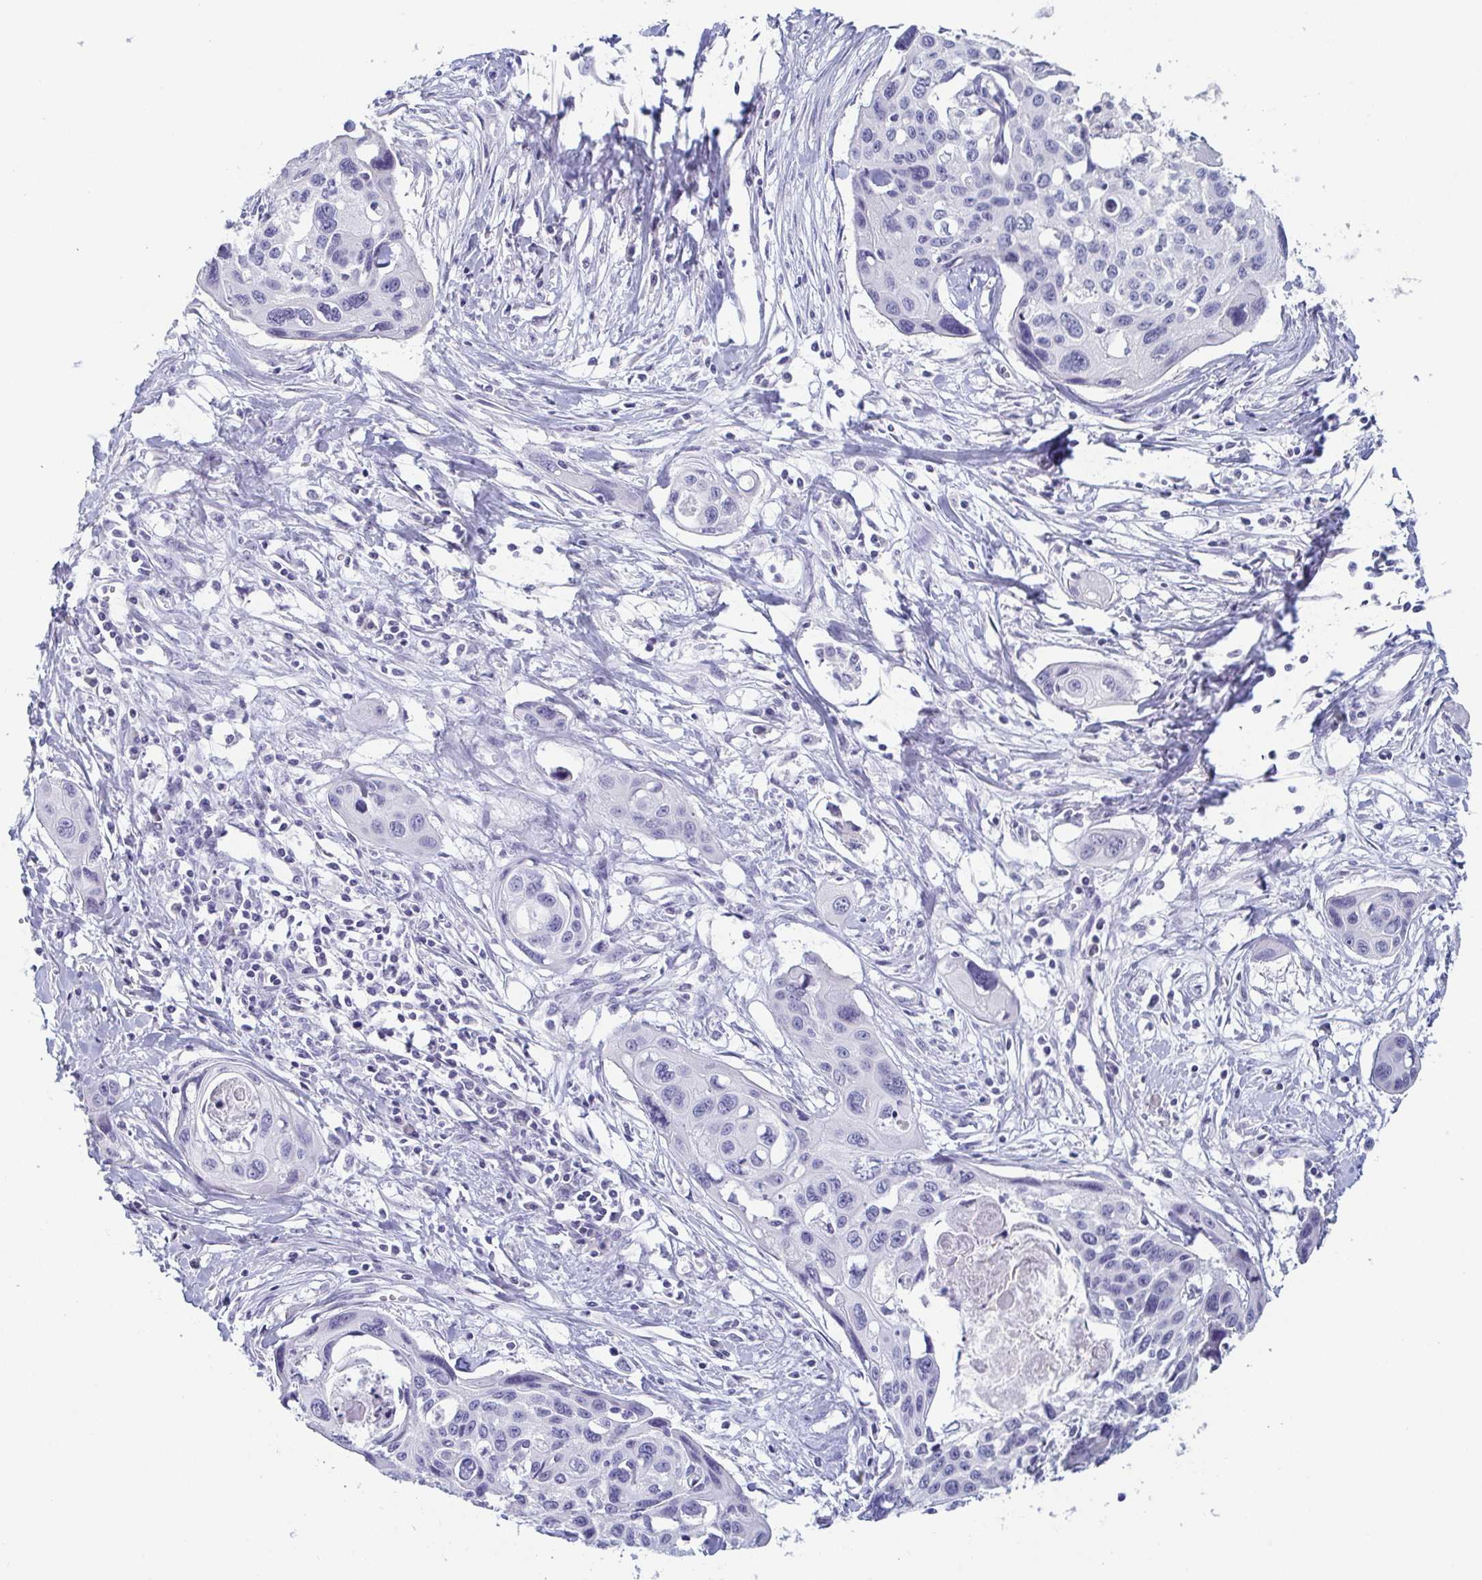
{"staining": {"intensity": "negative", "quantity": "none", "location": "none"}, "tissue": "cervical cancer", "cell_type": "Tumor cells", "image_type": "cancer", "snomed": [{"axis": "morphology", "description": "Squamous cell carcinoma, NOS"}, {"axis": "topography", "description": "Cervix"}], "caption": "Human cervical squamous cell carcinoma stained for a protein using immunohistochemistry (IHC) demonstrates no expression in tumor cells.", "gene": "ITLN1", "patient": {"sex": "female", "age": 31}}